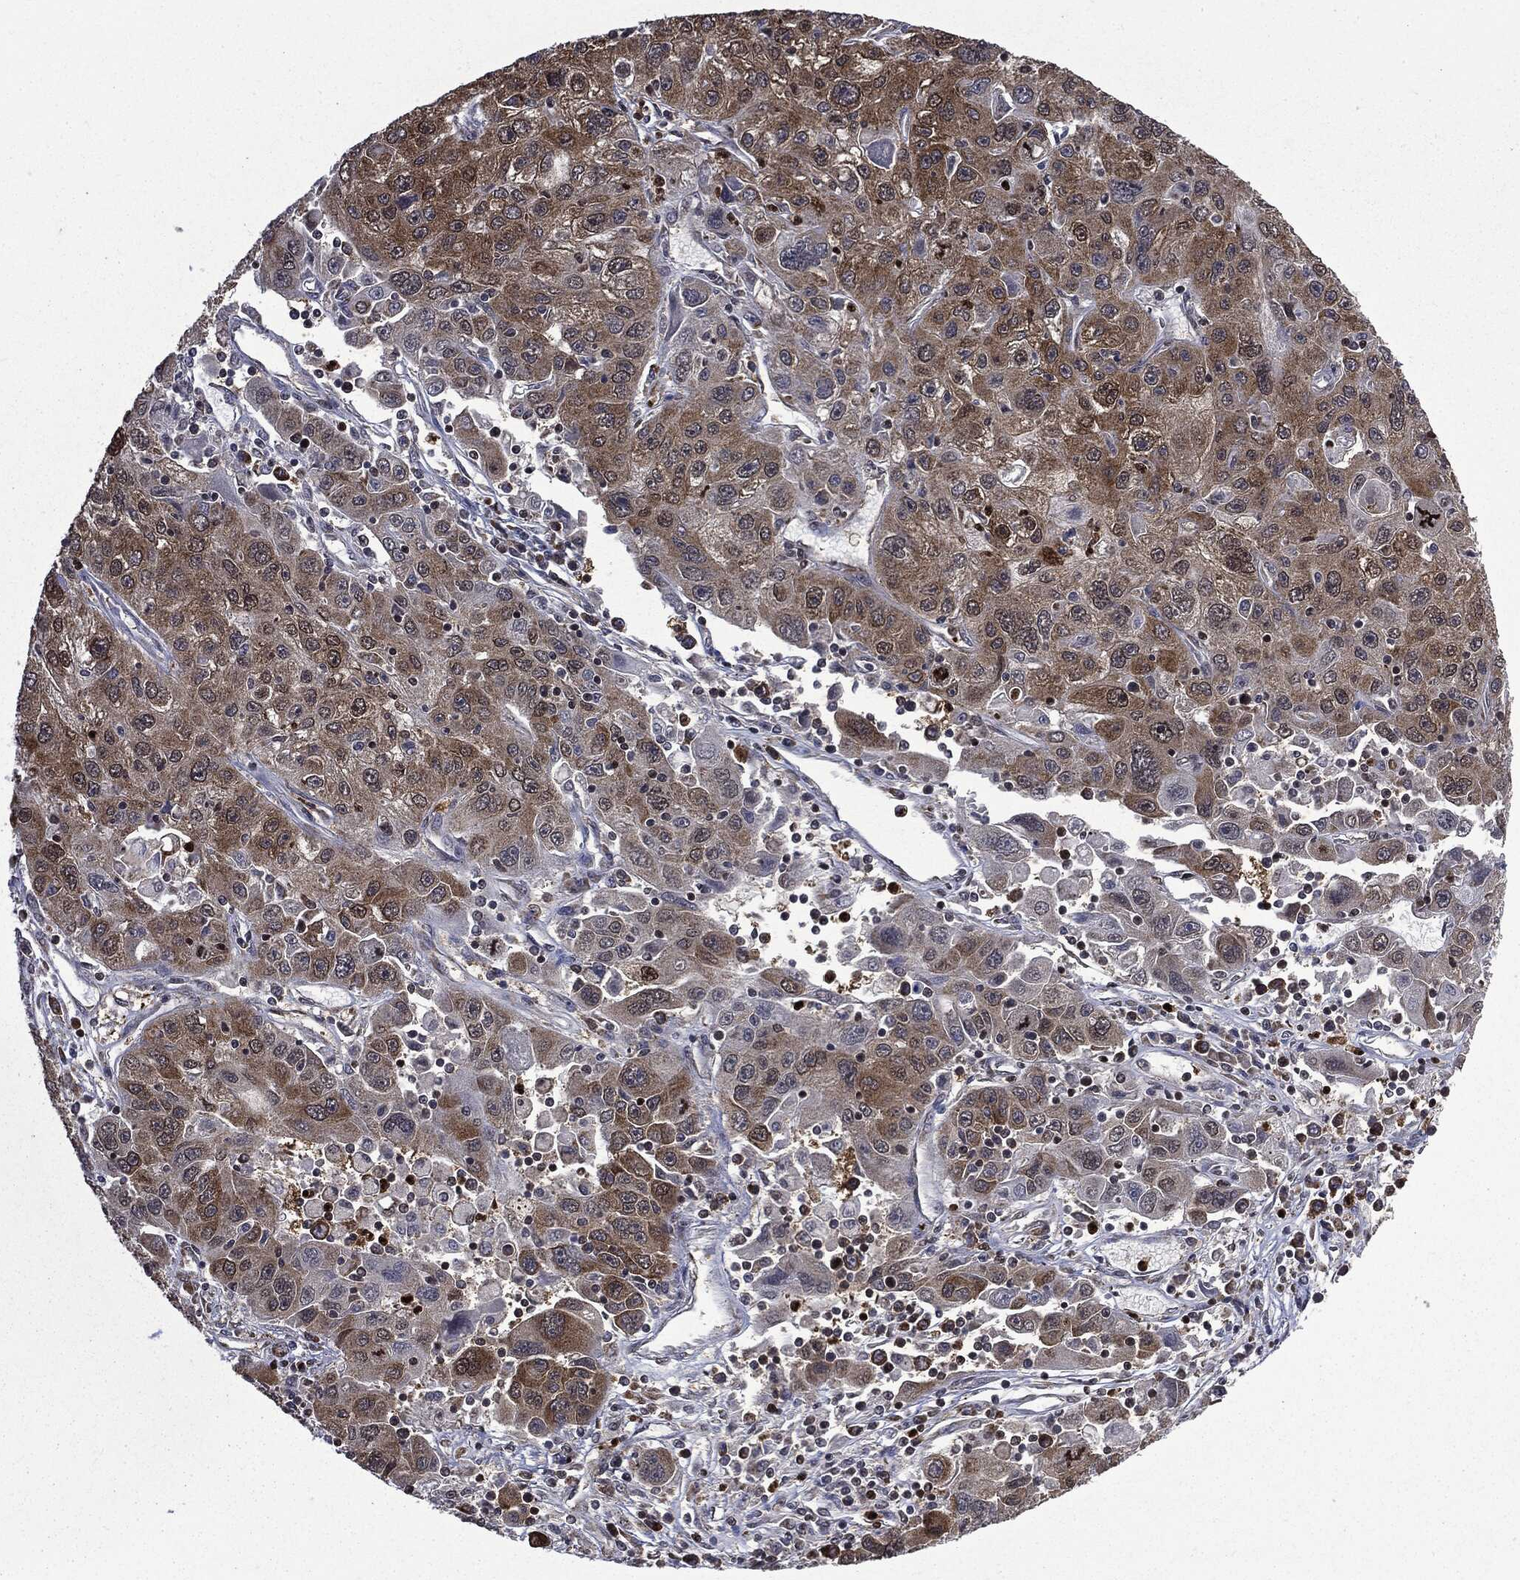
{"staining": {"intensity": "moderate", "quantity": "25%-75%", "location": "cytoplasmic/membranous"}, "tissue": "stomach cancer", "cell_type": "Tumor cells", "image_type": "cancer", "snomed": [{"axis": "morphology", "description": "Adenocarcinoma, NOS"}, {"axis": "topography", "description": "Stomach"}], "caption": "A brown stain highlights moderate cytoplasmic/membranous expression of a protein in stomach cancer tumor cells. (DAB = brown stain, brightfield microscopy at high magnification).", "gene": "GPI", "patient": {"sex": "male", "age": 56}}